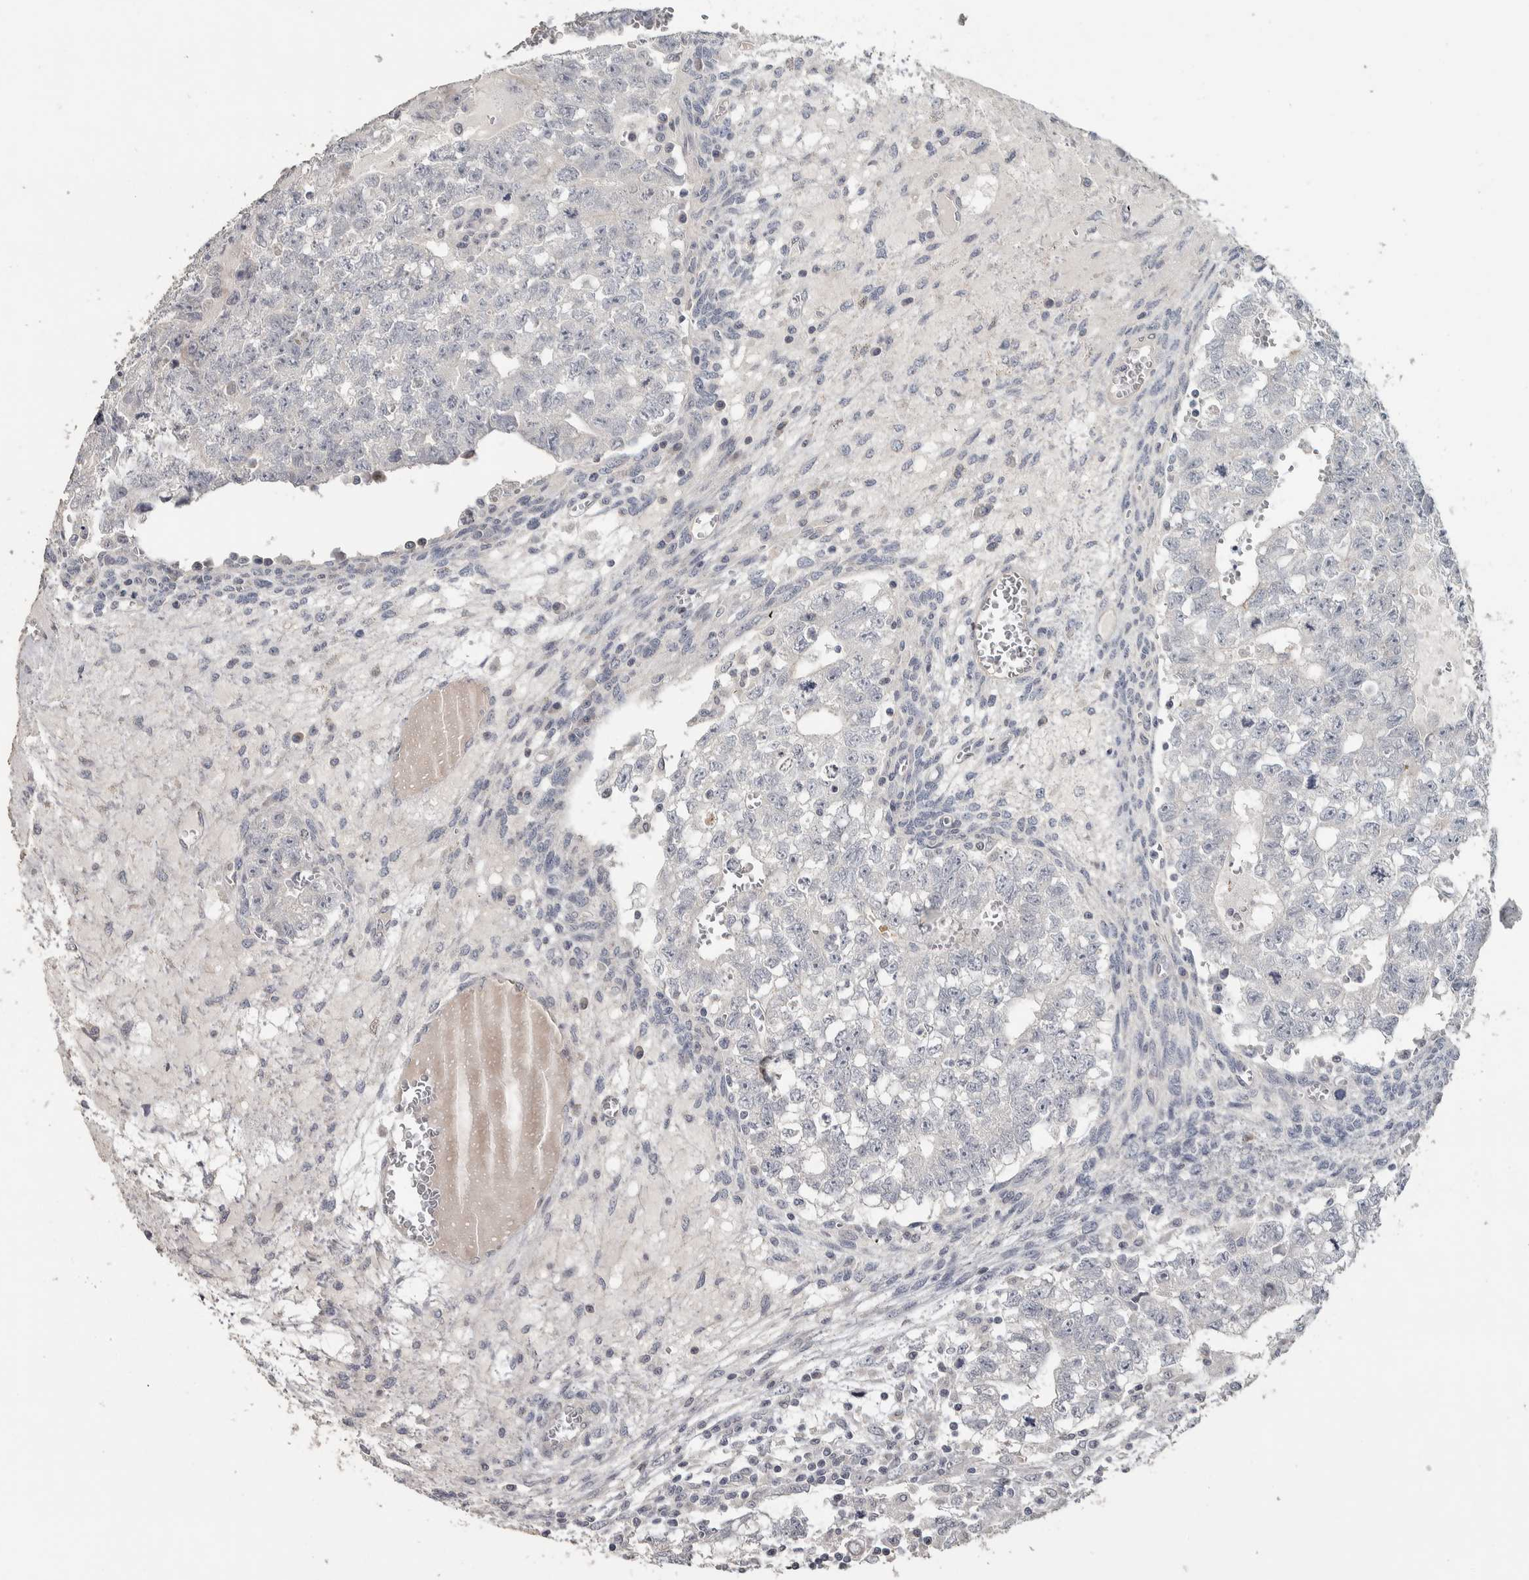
{"staining": {"intensity": "negative", "quantity": "none", "location": "none"}, "tissue": "testis cancer", "cell_type": "Tumor cells", "image_type": "cancer", "snomed": [{"axis": "morphology", "description": "Seminoma, NOS"}, {"axis": "morphology", "description": "Carcinoma, Embryonal, NOS"}, {"axis": "topography", "description": "Testis"}], "caption": "Immunohistochemistry histopathology image of human testis cancer stained for a protein (brown), which shows no positivity in tumor cells. (DAB (3,3'-diaminobenzidine) IHC with hematoxylin counter stain).", "gene": "NECAB1", "patient": {"sex": "male", "age": 38}}